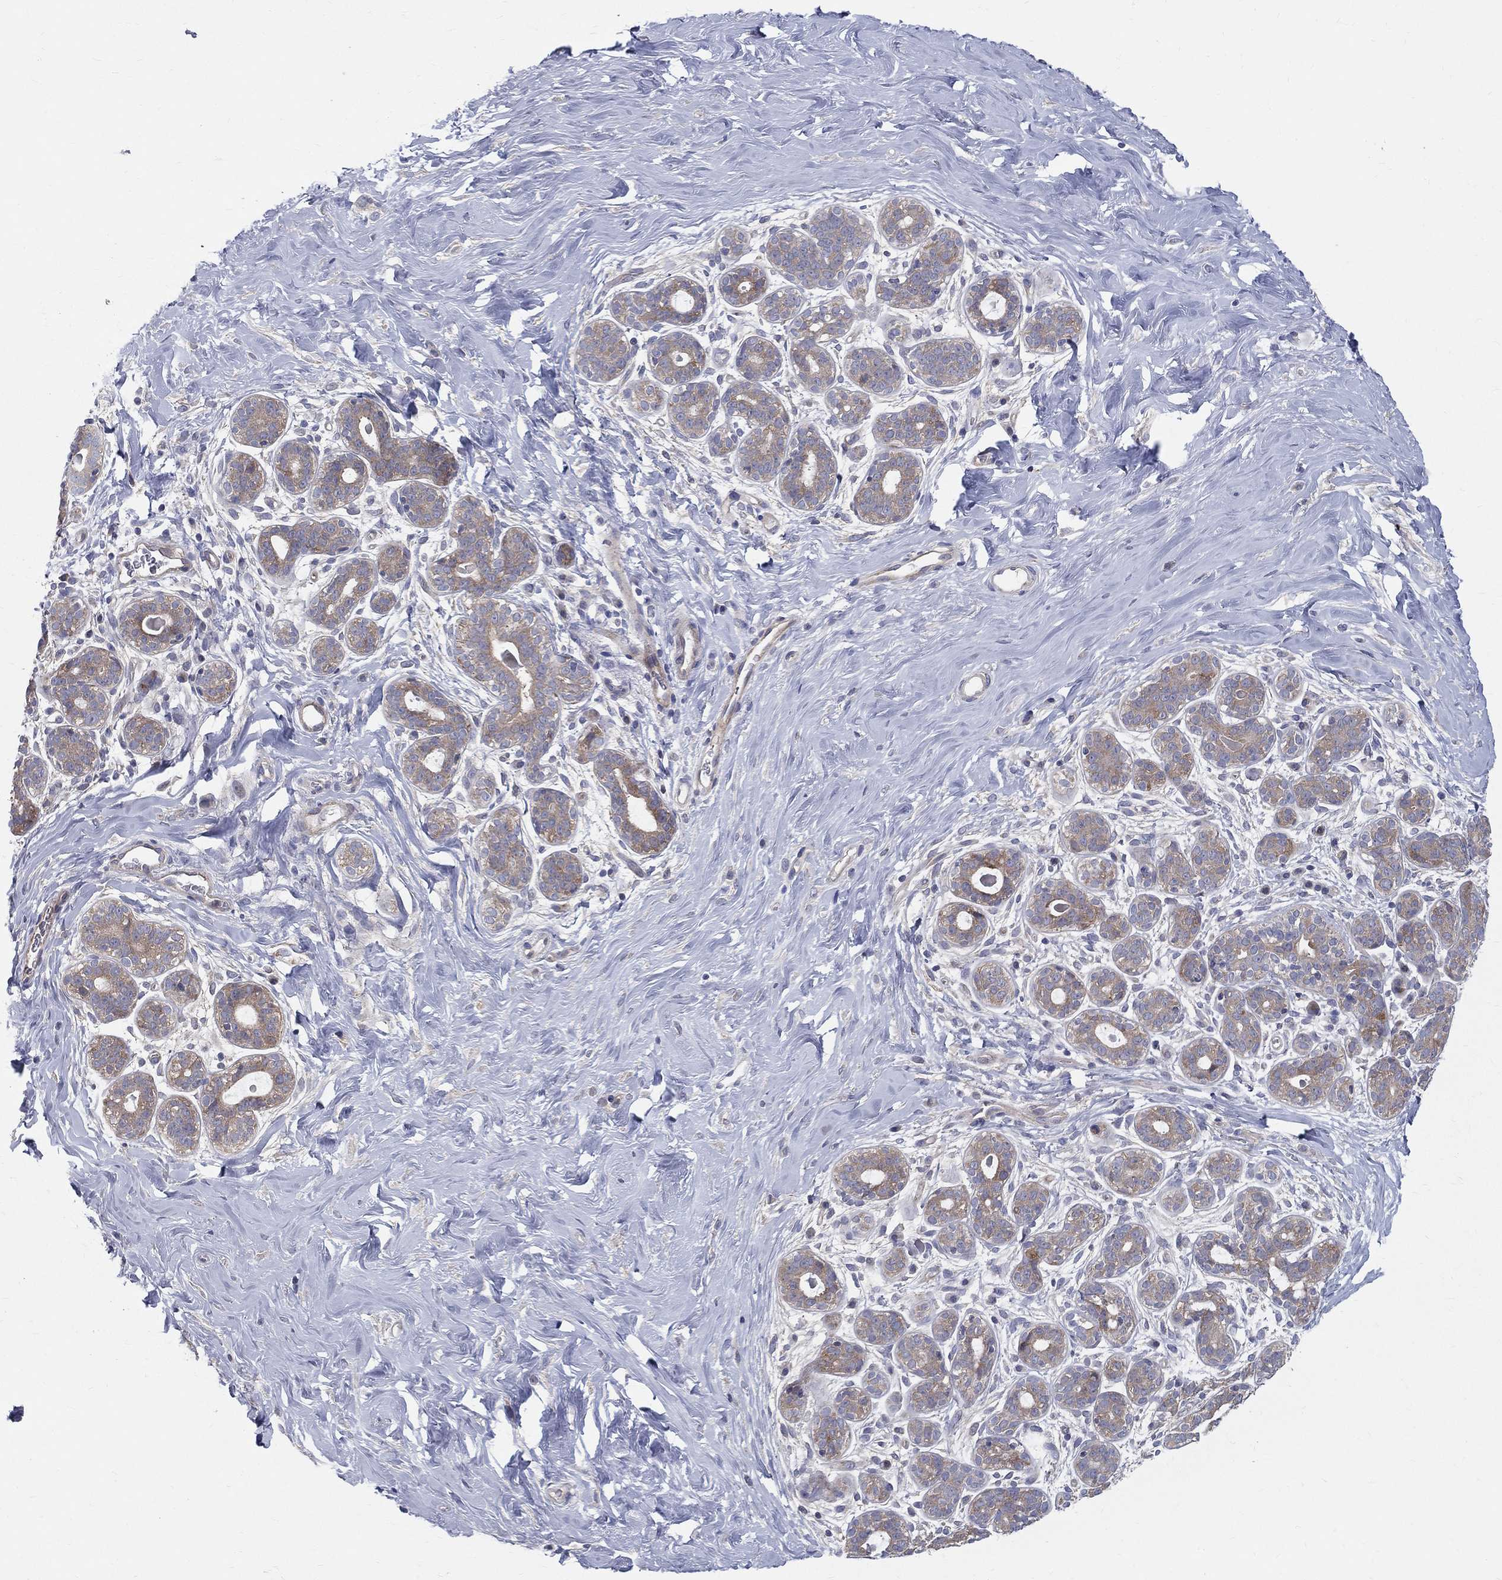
{"staining": {"intensity": "negative", "quantity": "none", "location": "none"}, "tissue": "breast", "cell_type": "Adipocytes", "image_type": "normal", "snomed": [{"axis": "morphology", "description": "Normal tissue, NOS"}, {"axis": "topography", "description": "Breast"}], "caption": "There is no significant expression in adipocytes of breast. (DAB immunohistochemistry with hematoxylin counter stain).", "gene": "POMZP3", "patient": {"sex": "female", "age": 43}}